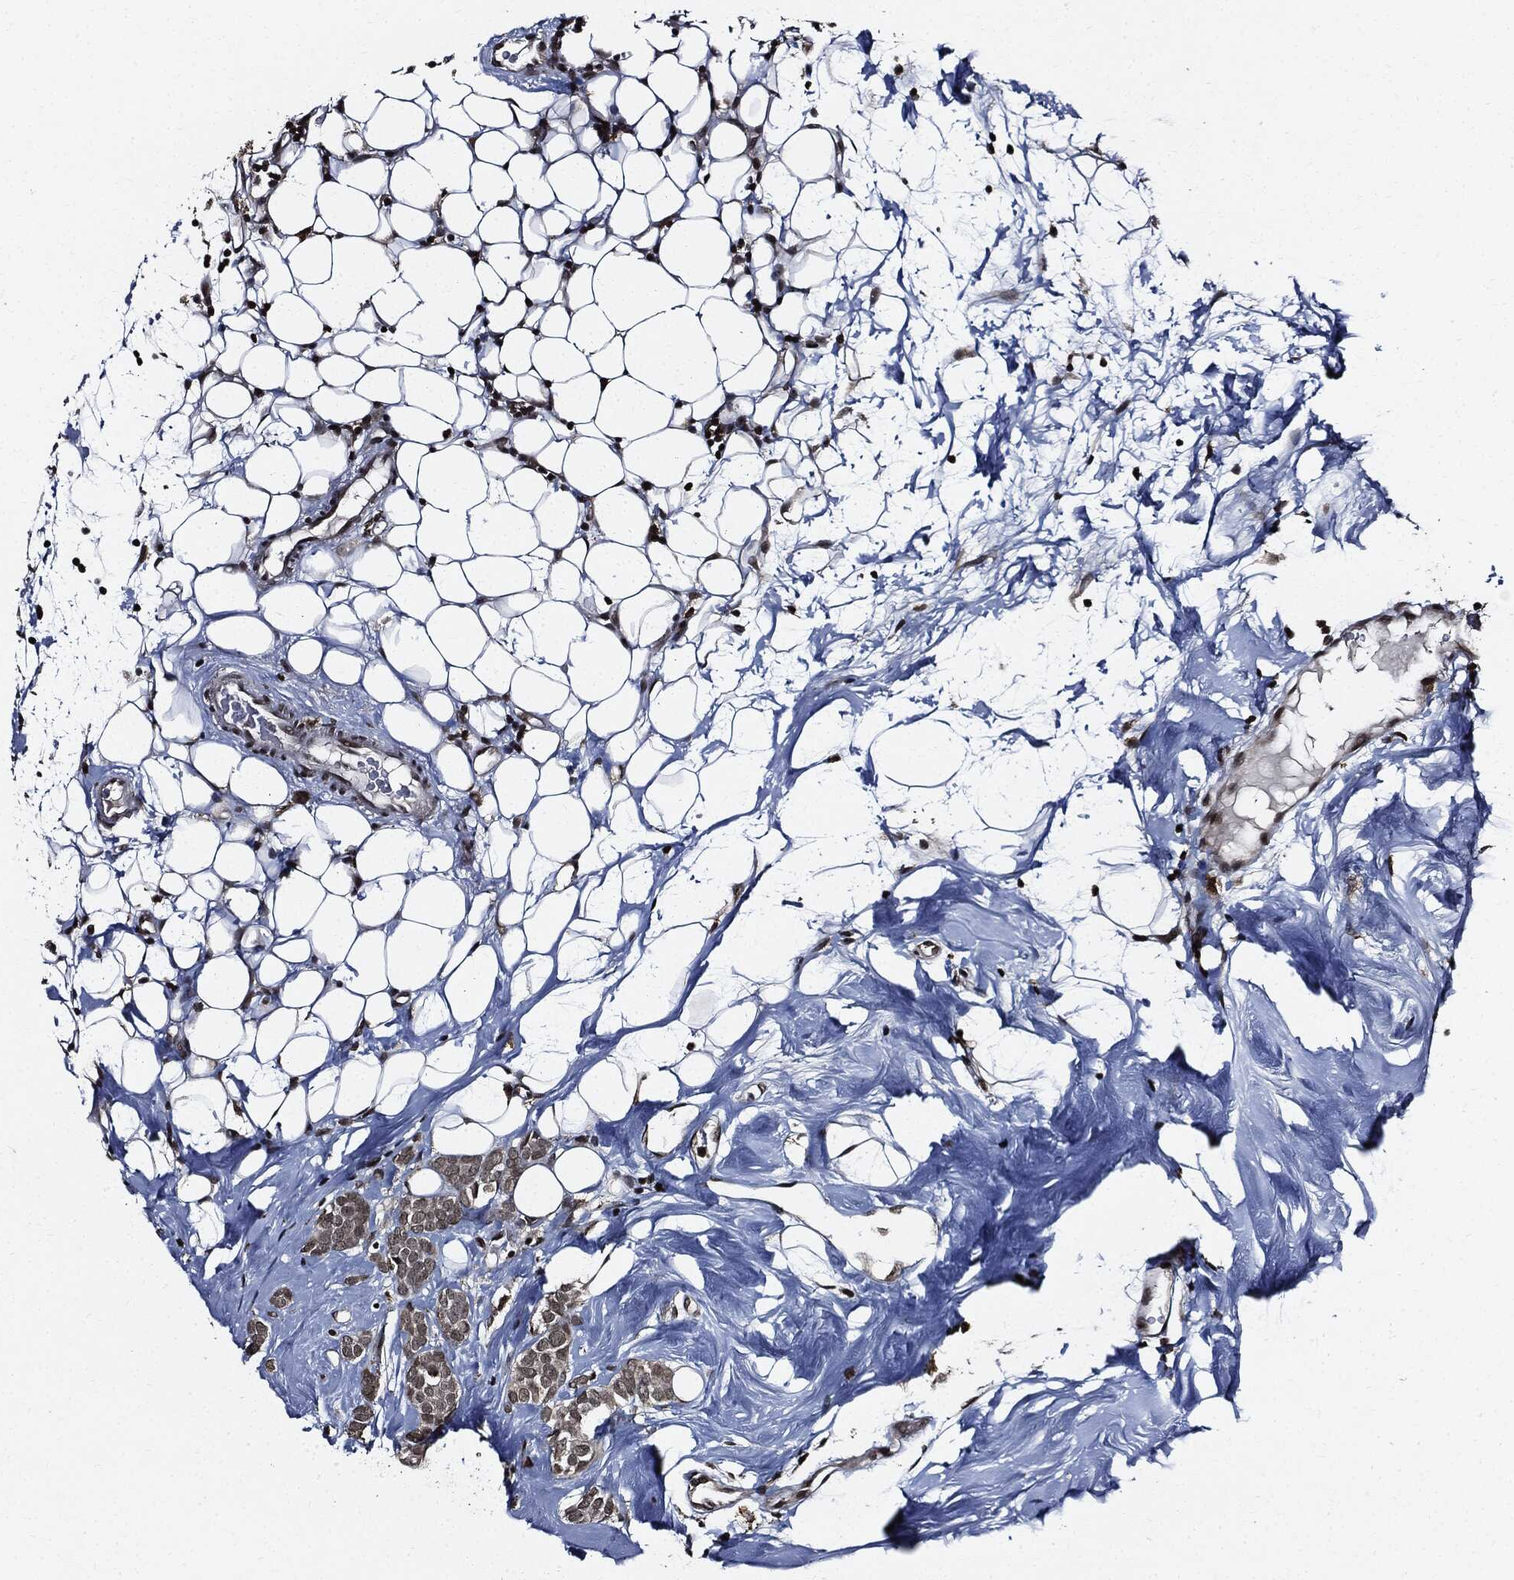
{"staining": {"intensity": "weak", "quantity": "25%-75%", "location": "cytoplasmic/membranous,nuclear"}, "tissue": "breast cancer", "cell_type": "Tumor cells", "image_type": "cancer", "snomed": [{"axis": "morphology", "description": "Lobular carcinoma"}, {"axis": "topography", "description": "Breast"}], "caption": "Immunohistochemical staining of lobular carcinoma (breast) demonstrates low levels of weak cytoplasmic/membranous and nuclear positivity in approximately 25%-75% of tumor cells.", "gene": "SUGT1", "patient": {"sex": "female", "age": 49}}